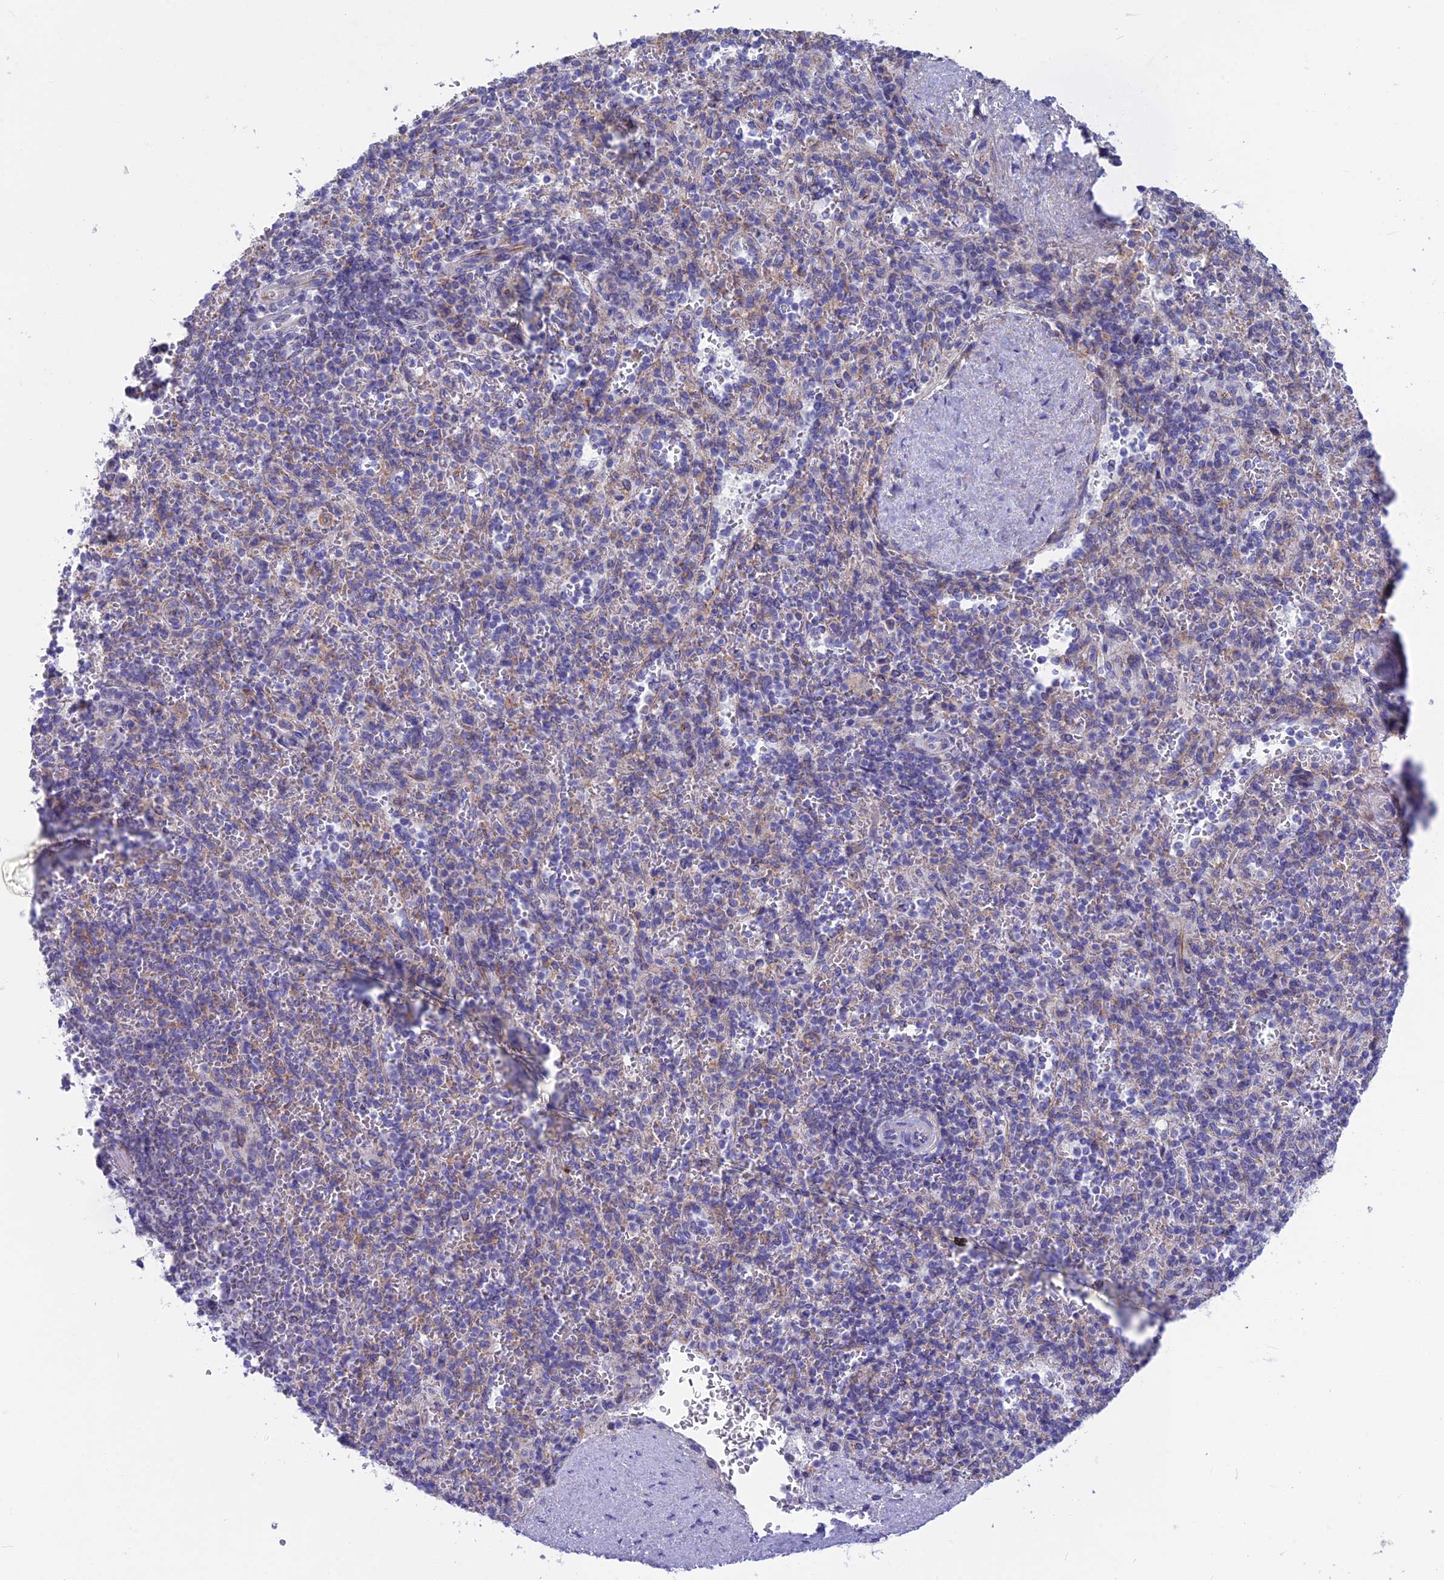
{"staining": {"intensity": "negative", "quantity": "none", "location": "none"}, "tissue": "spleen", "cell_type": "Cells in red pulp", "image_type": "normal", "snomed": [{"axis": "morphology", "description": "Normal tissue, NOS"}, {"axis": "topography", "description": "Spleen"}], "caption": "IHC of benign spleen exhibits no staining in cells in red pulp.", "gene": "PLAC9", "patient": {"sex": "male", "age": 82}}